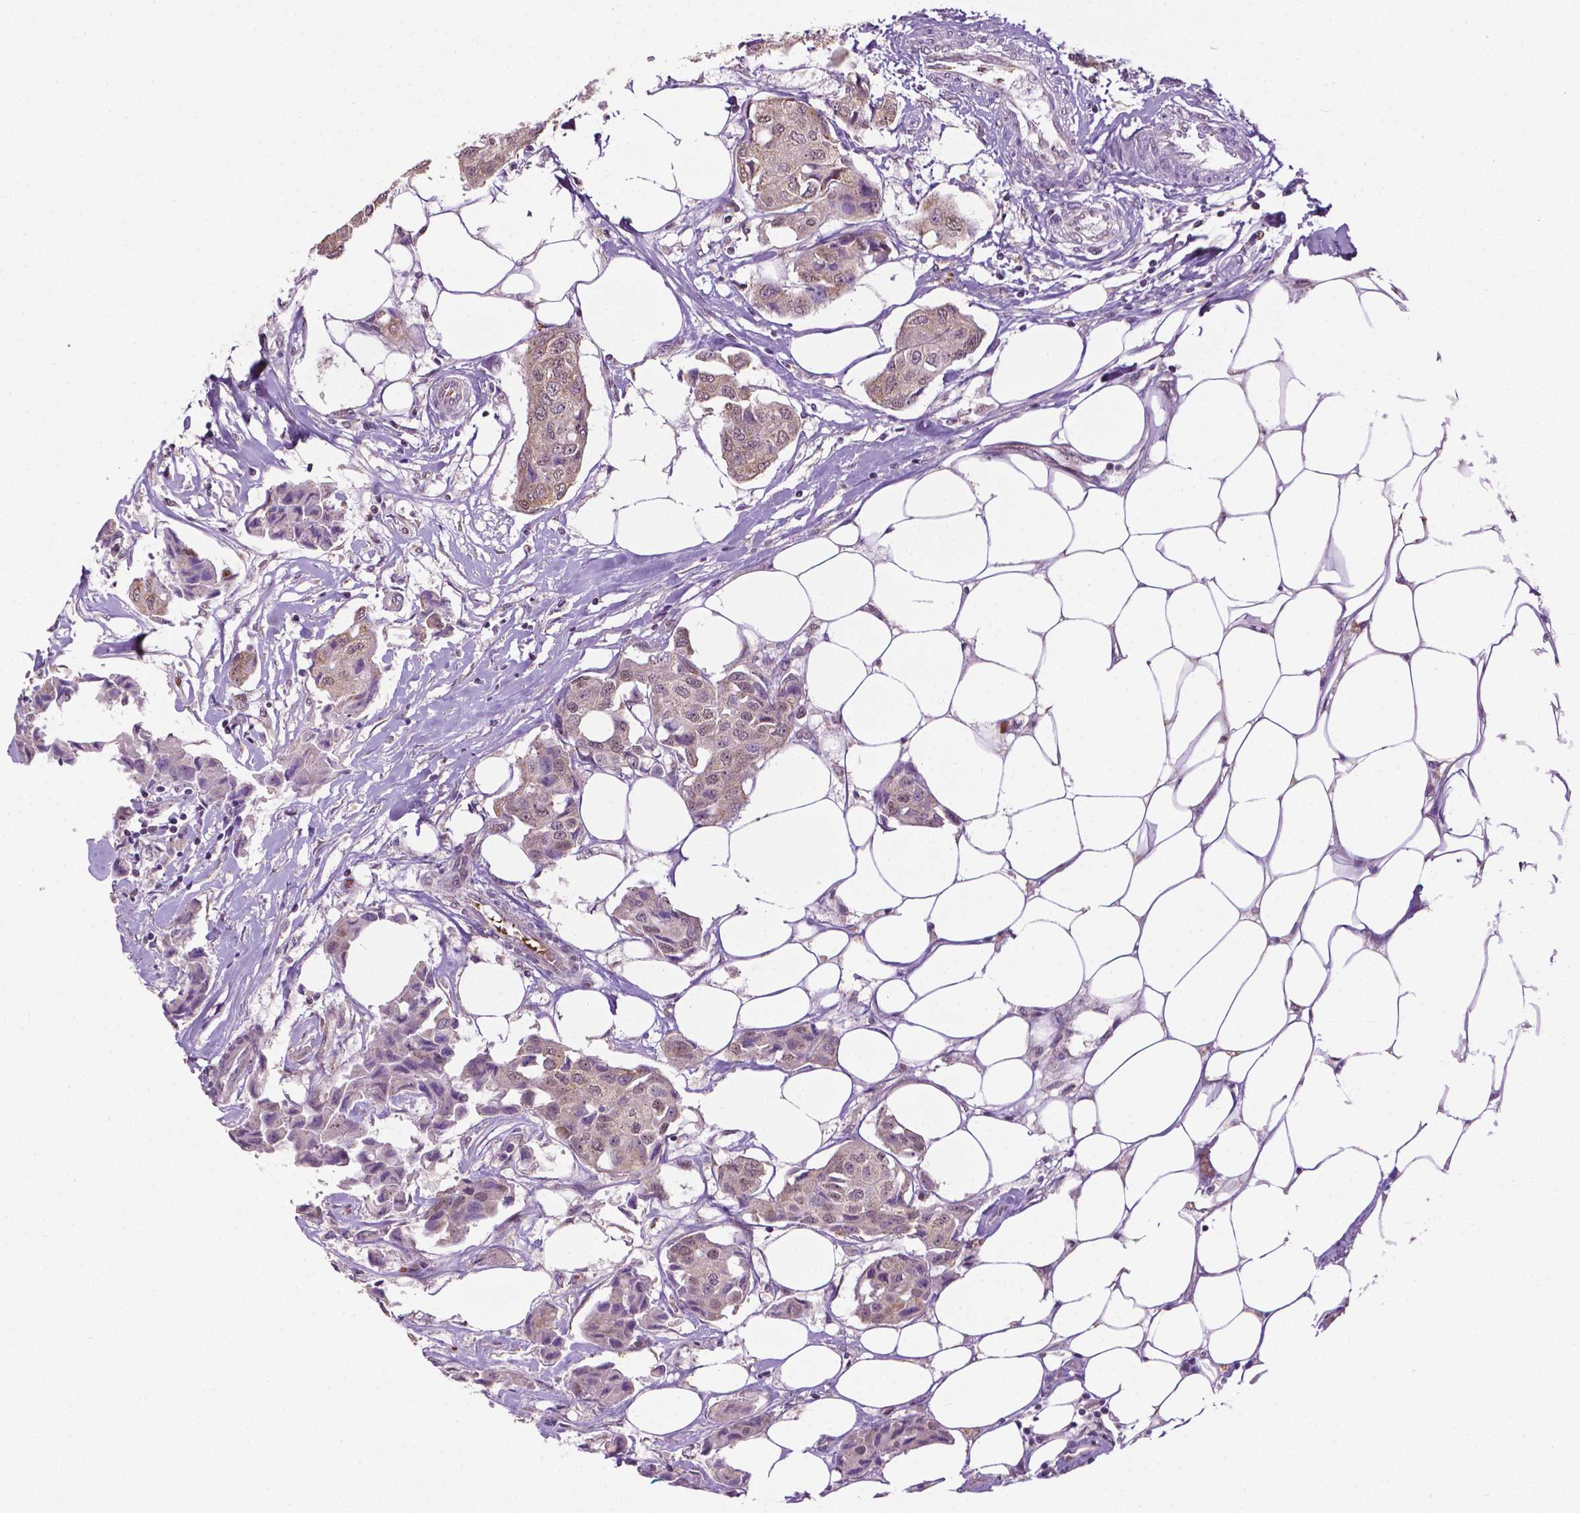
{"staining": {"intensity": "weak", "quantity": "25%-75%", "location": "nuclear"}, "tissue": "breast cancer", "cell_type": "Tumor cells", "image_type": "cancer", "snomed": [{"axis": "morphology", "description": "Duct carcinoma"}, {"axis": "topography", "description": "Breast"}, {"axis": "topography", "description": "Lymph node"}], "caption": "The image demonstrates a brown stain indicating the presence of a protein in the nuclear of tumor cells in breast invasive ductal carcinoma.", "gene": "ZNF41", "patient": {"sex": "female", "age": 80}}